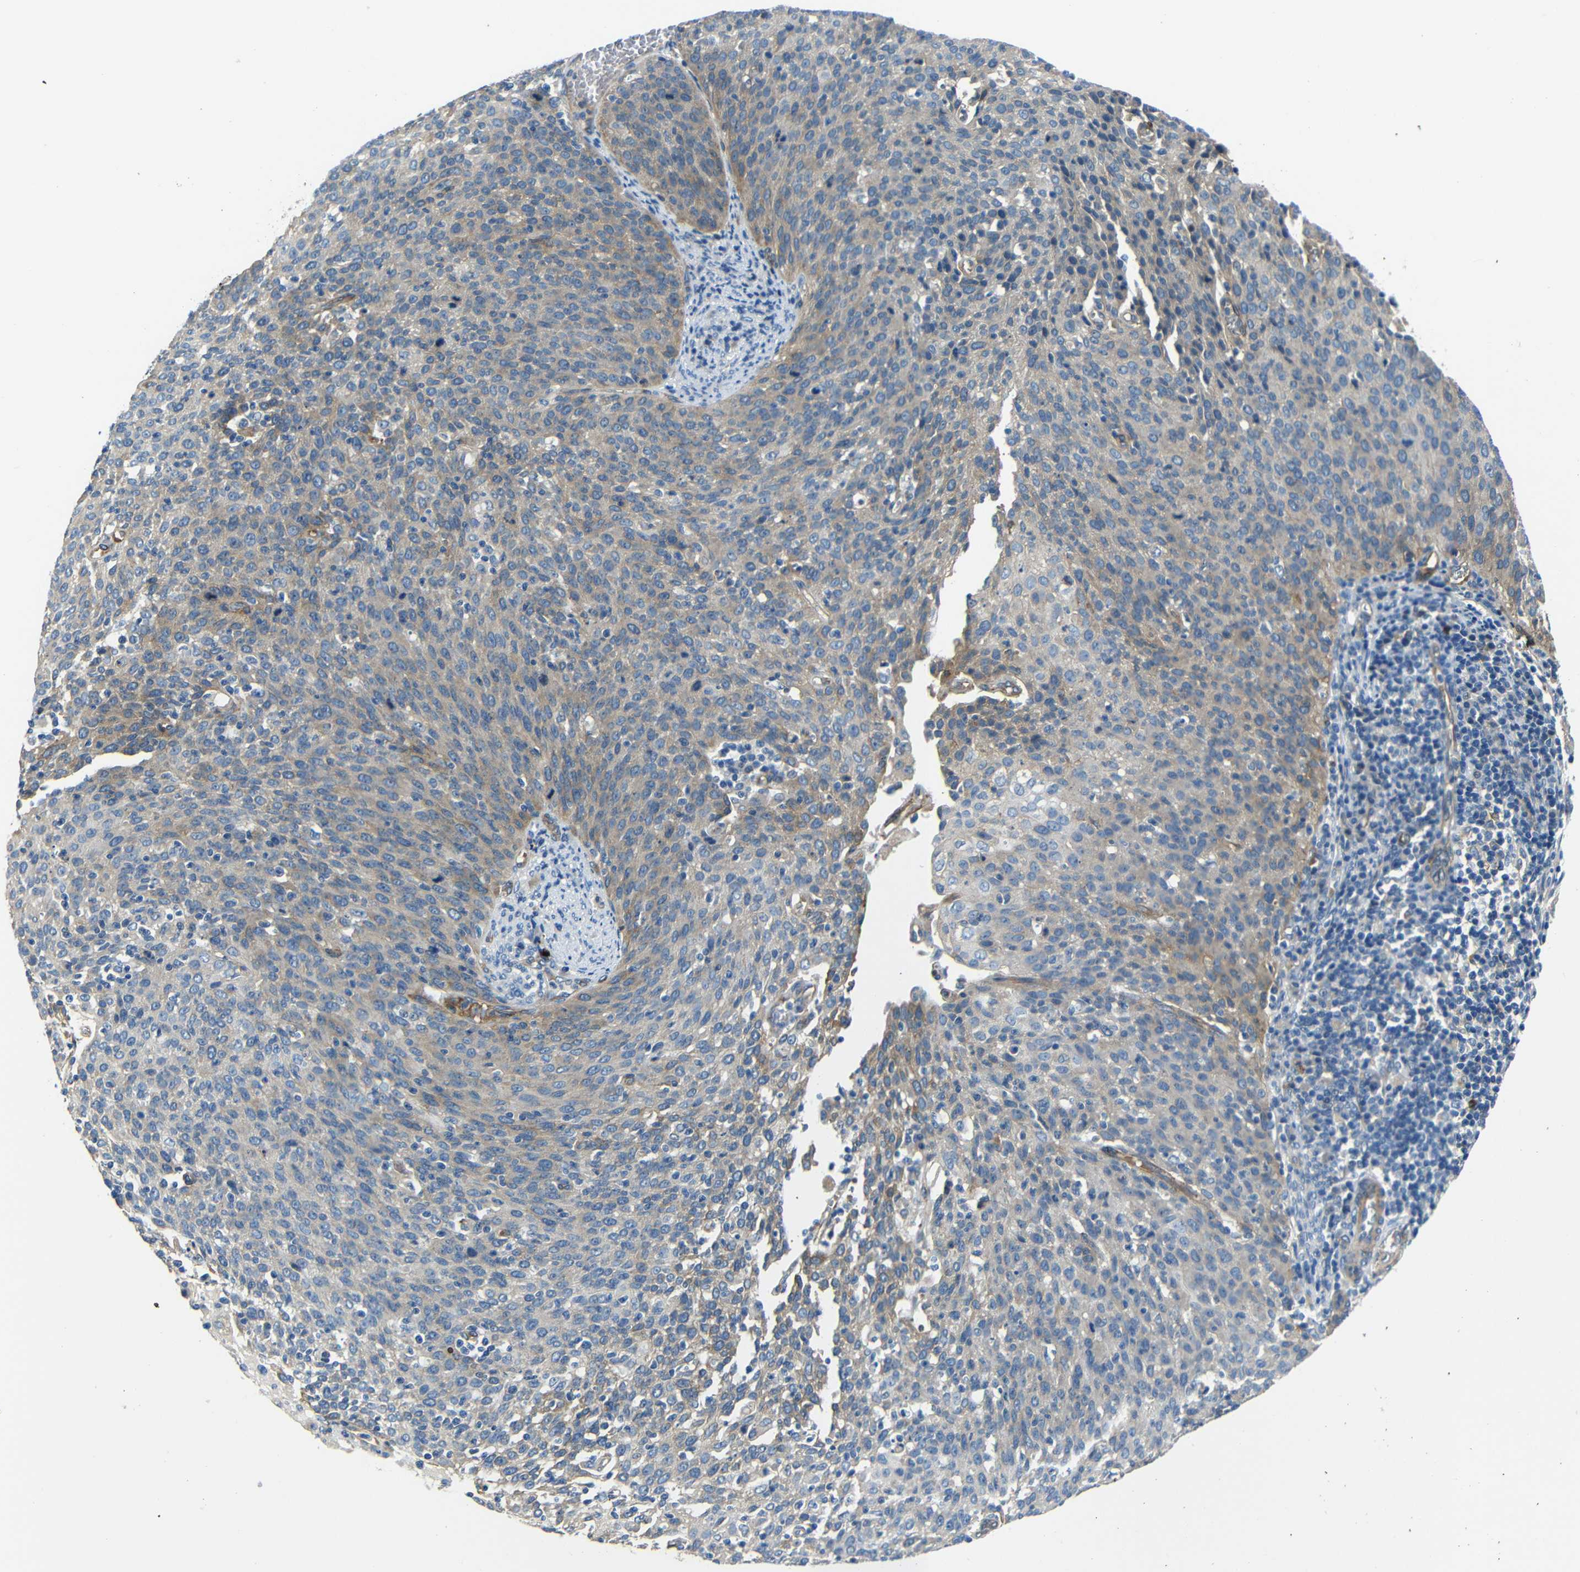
{"staining": {"intensity": "weak", "quantity": "25%-75%", "location": "cytoplasmic/membranous"}, "tissue": "cervical cancer", "cell_type": "Tumor cells", "image_type": "cancer", "snomed": [{"axis": "morphology", "description": "Squamous cell carcinoma, NOS"}, {"axis": "topography", "description": "Cervix"}], "caption": "Tumor cells show weak cytoplasmic/membranous expression in approximately 25%-75% of cells in cervical cancer (squamous cell carcinoma).", "gene": "MYO1B", "patient": {"sex": "female", "age": 38}}